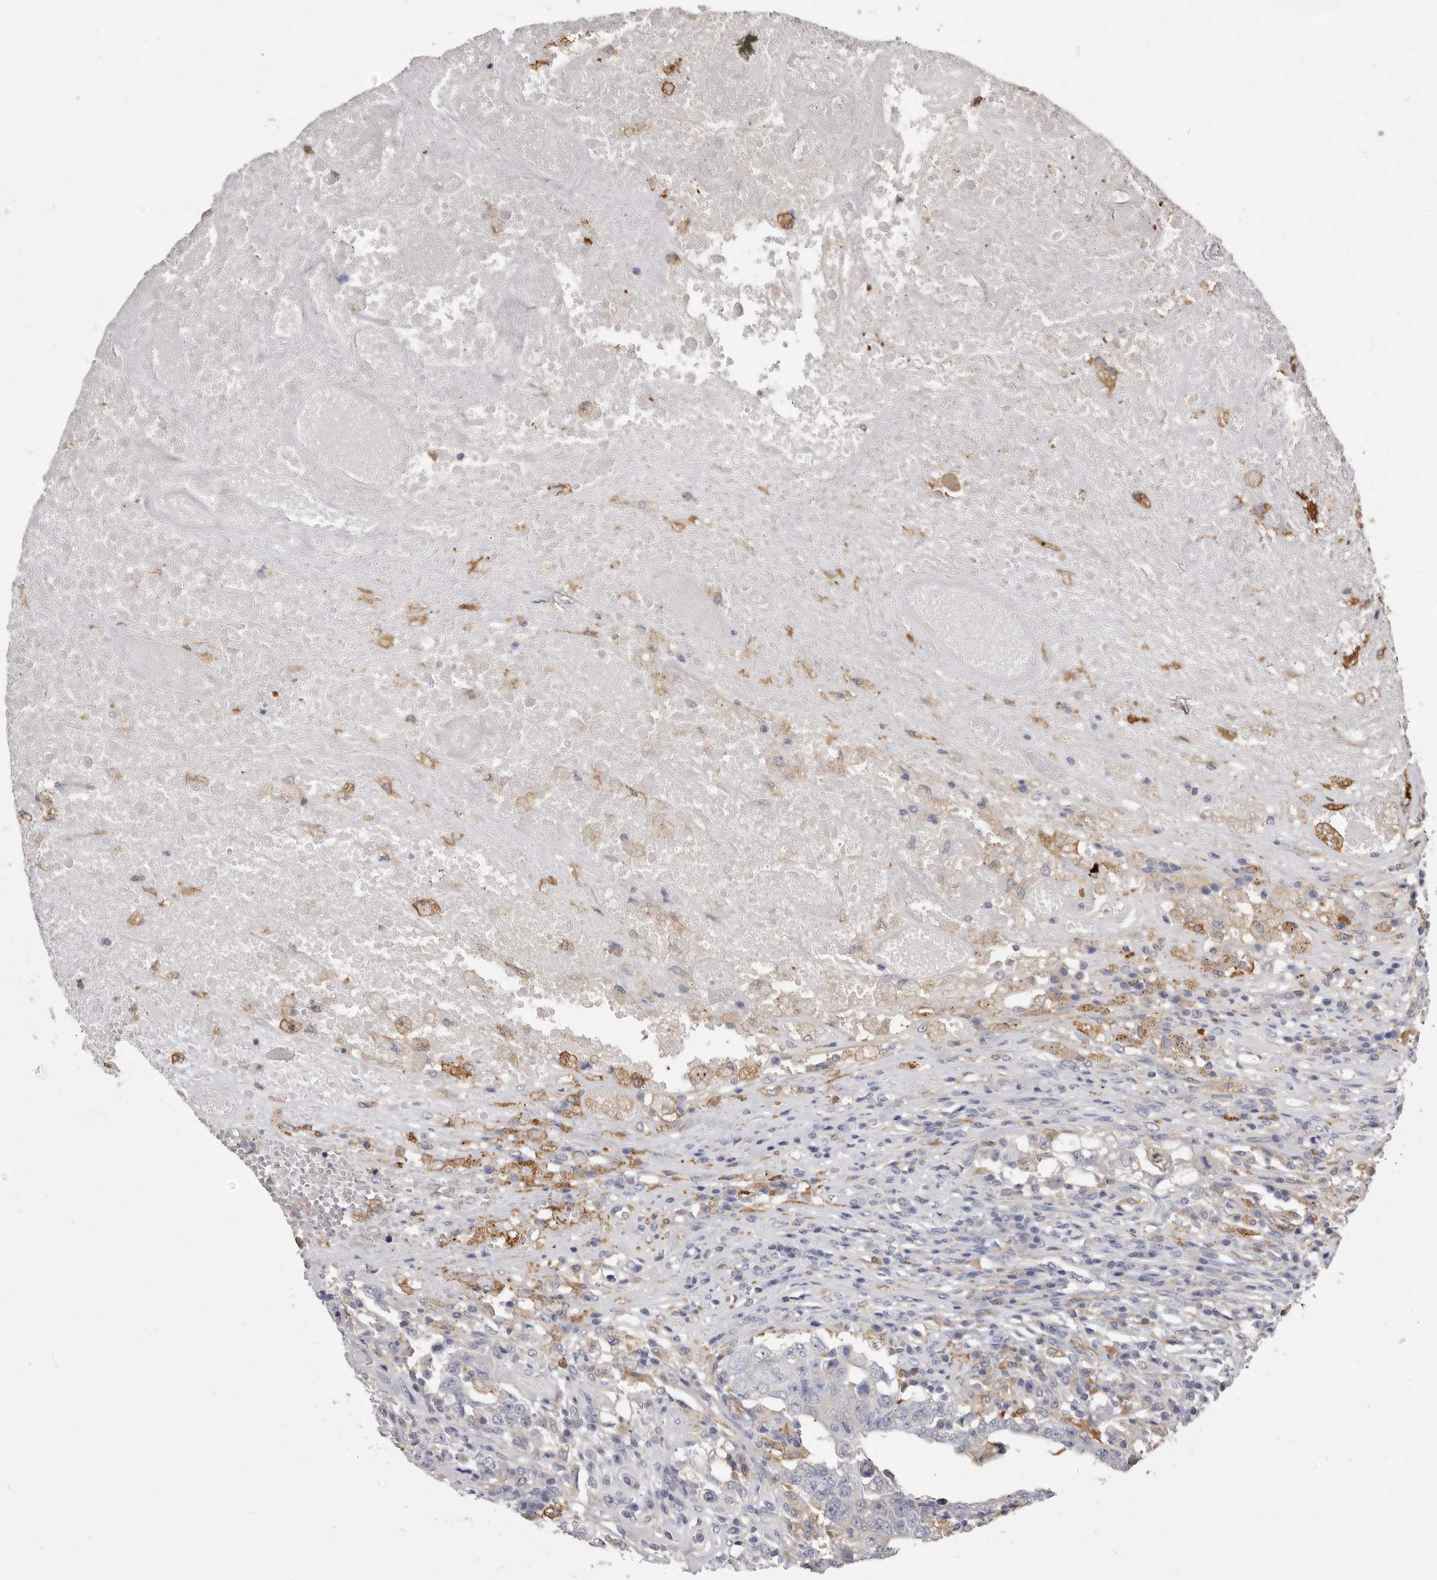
{"staining": {"intensity": "negative", "quantity": "none", "location": "none"}, "tissue": "testis cancer", "cell_type": "Tumor cells", "image_type": "cancer", "snomed": [{"axis": "morphology", "description": "Carcinoma, Embryonal, NOS"}, {"axis": "topography", "description": "Testis"}], "caption": "A high-resolution histopathology image shows immunohistochemistry staining of testis cancer, which demonstrates no significant expression in tumor cells.", "gene": "VPS45", "patient": {"sex": "male", "age": 26}}